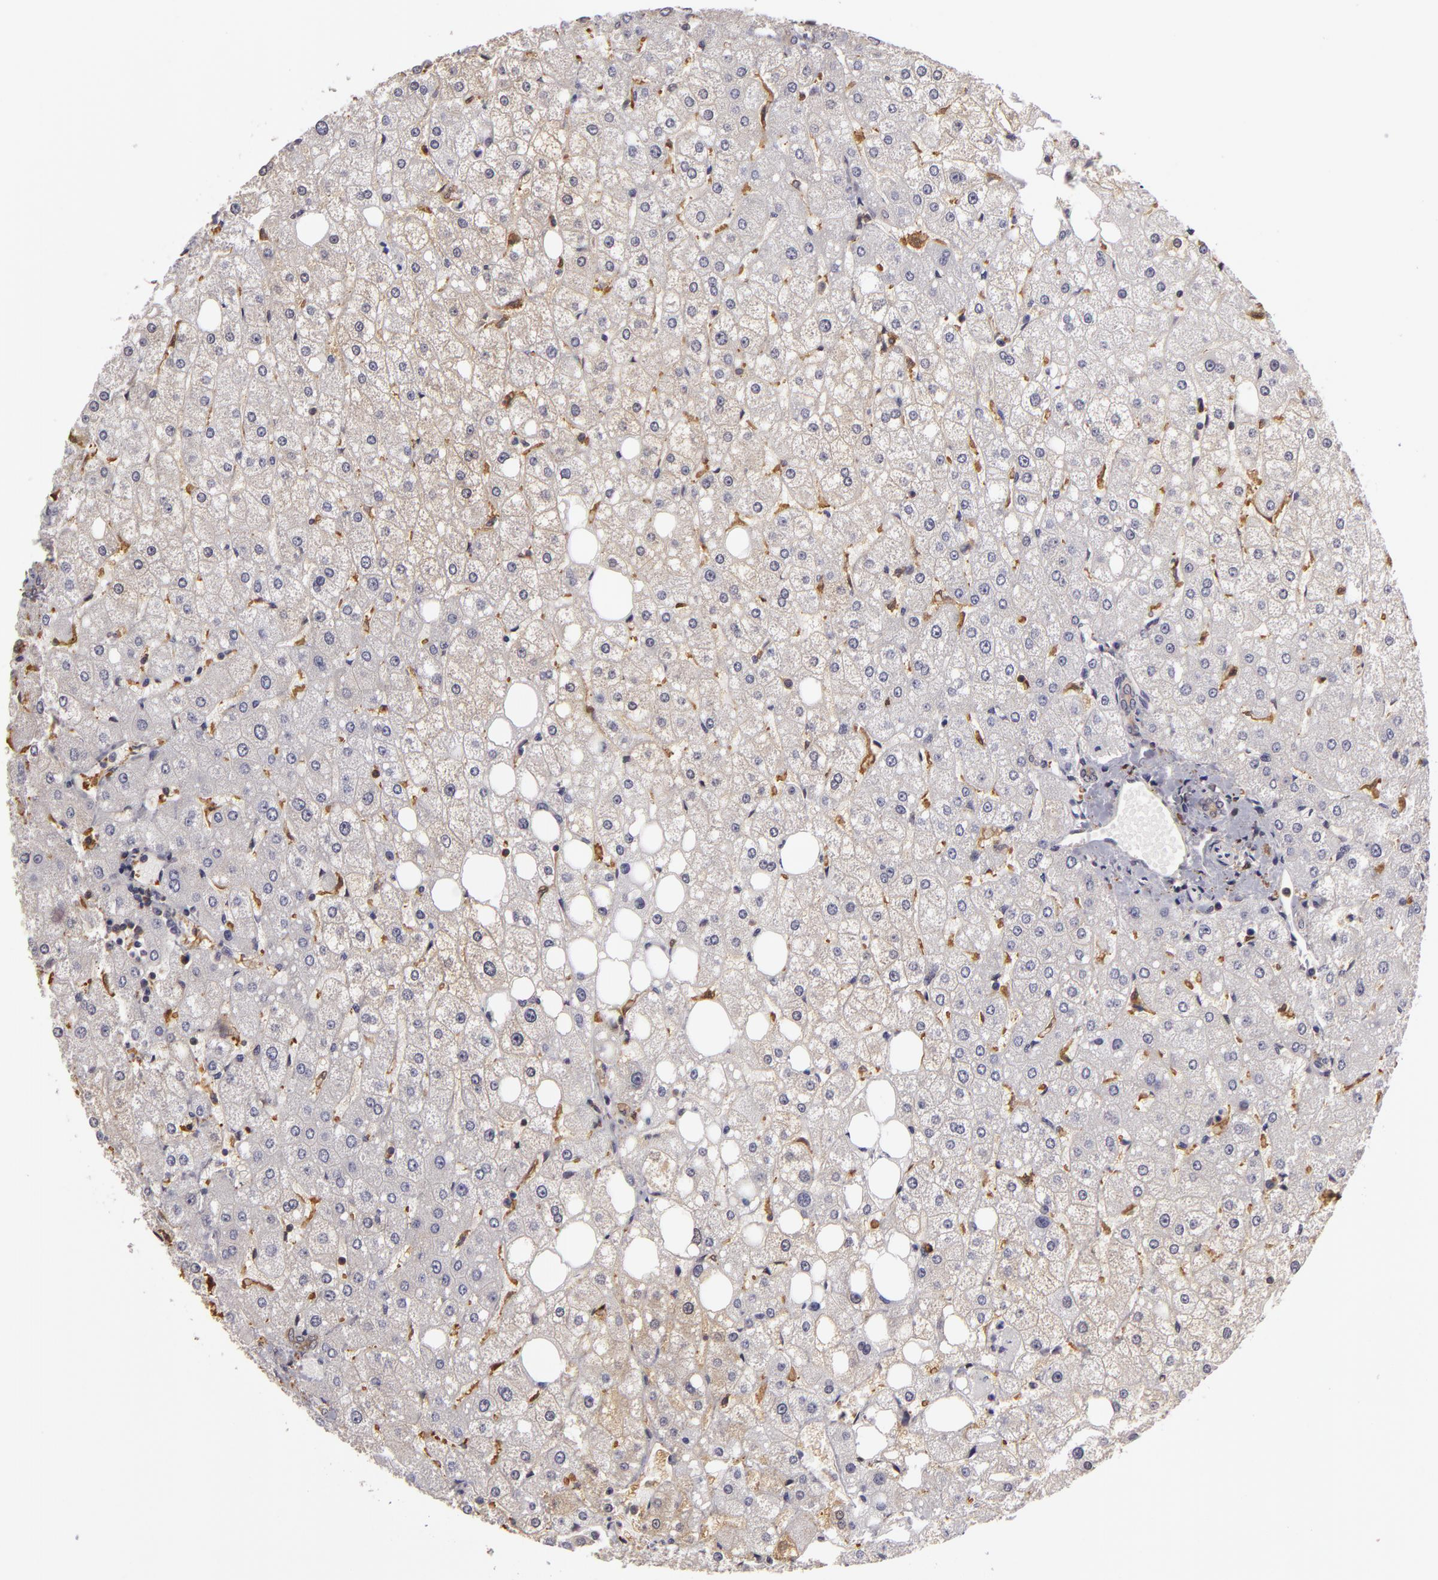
{"staining": {"intensity": "negative", "quantity": "none", "location": "none"}, "tissue": "liver", "cell_type": "Cholangiocytes", "image_type": "normal", "snomed": [{"axis": "morphology", "description": "Normal tissue, NOS"}, {"axis": "topography", "description": "Liver"}], "caption": "Immunohistochemistry (IHC) micrograph of benign human liver stained for a protein (brown), which reveals no staining in cholangiocytes.", "gene": "GNPDA1", "patient": {"sex": "male", "age": 35}}